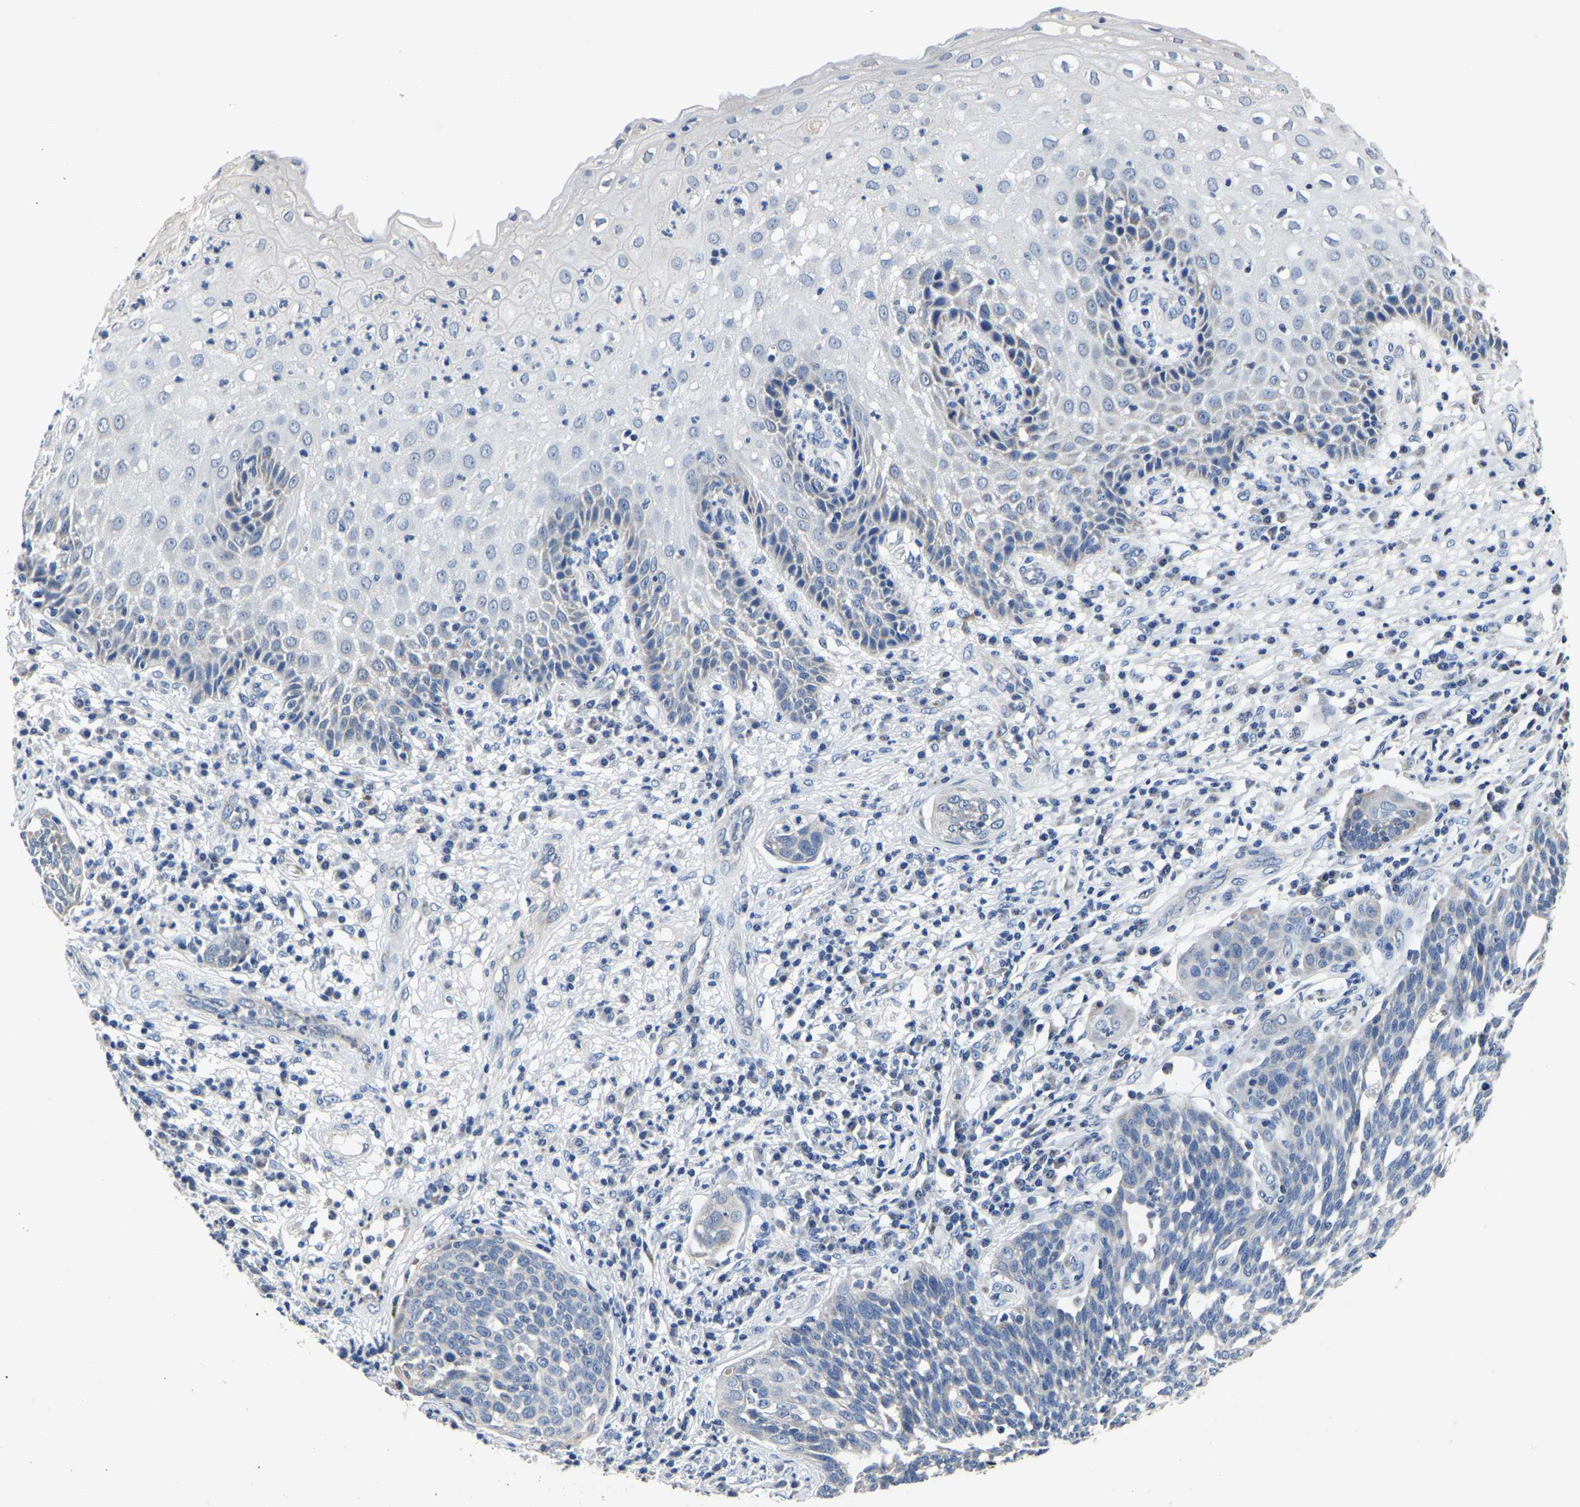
{"staining": {"intensity": "negative", "quantity": "none", "location": "none"}, "tissue": "cervical cancer", "cell_type": "Tumor cells", "image_type": "cancer", "snomed": [{"axis": "morphology", "description": "Squamous cell carcinoma, NOS"}, {"axis": "topography", "description": "Cervix"}], "caption": "IHC of human squamous cell carcinoma (cervical) displays no expression in tumor cells.", "gene": "FGD5", "patient": {"sex": "female", "age": 34}}